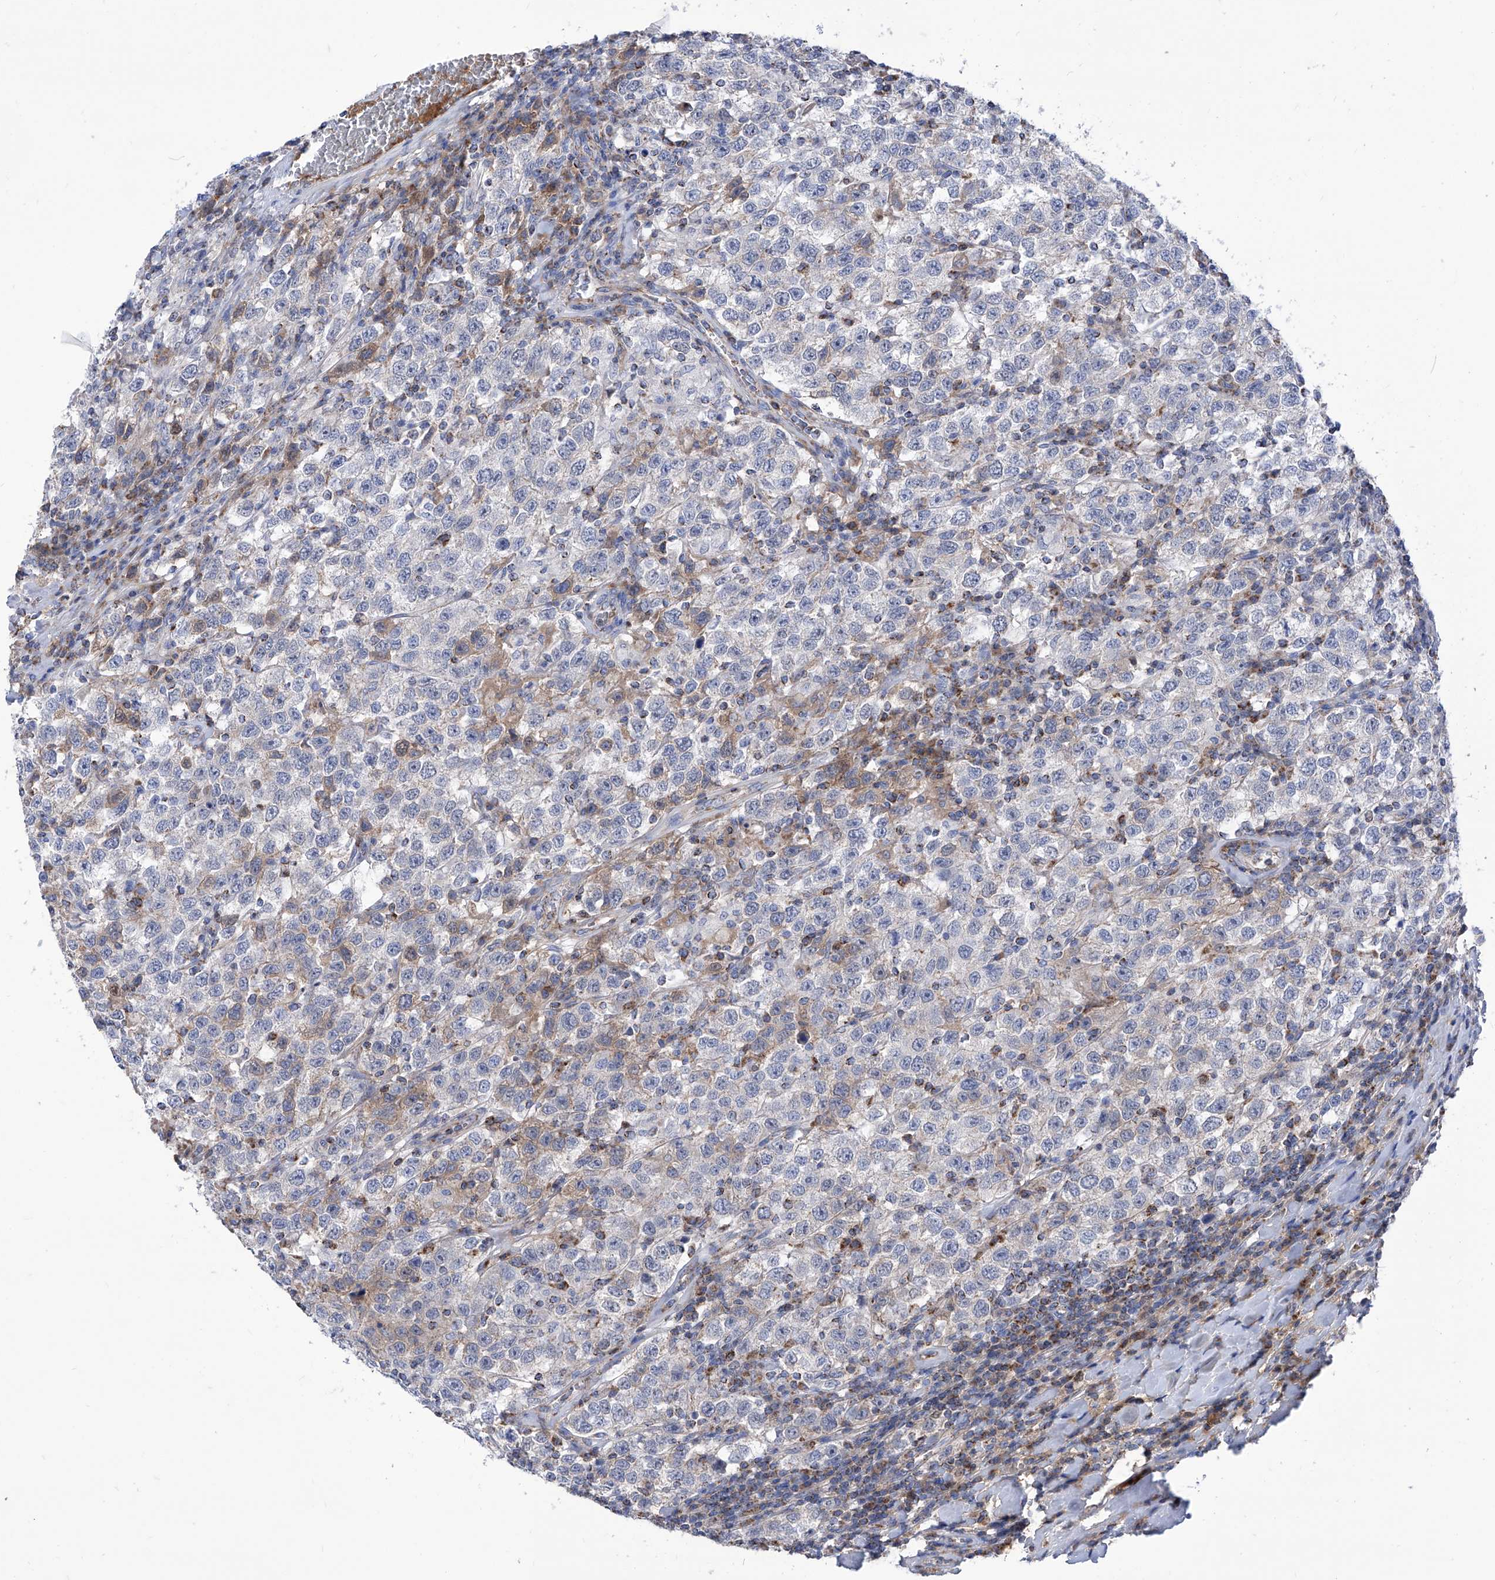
{"staining": {"intensity": "weak", "quantity": "<25%", "location": "cytoplasmic/membranous"}, "tissue": "testis cancer", "cell_type": "Tumor cells", "image_type": "cancer", "snomed": [{"axis": "morphology", "description": "Seminoma, NOS"}, {"axis": "topography", "description": "Testis"}], "caption": "An image of human testis seminoma is negative for staining in tumor cells.", "gene": "SRBD1", "patient": {"sex": "male", "age": 41}}